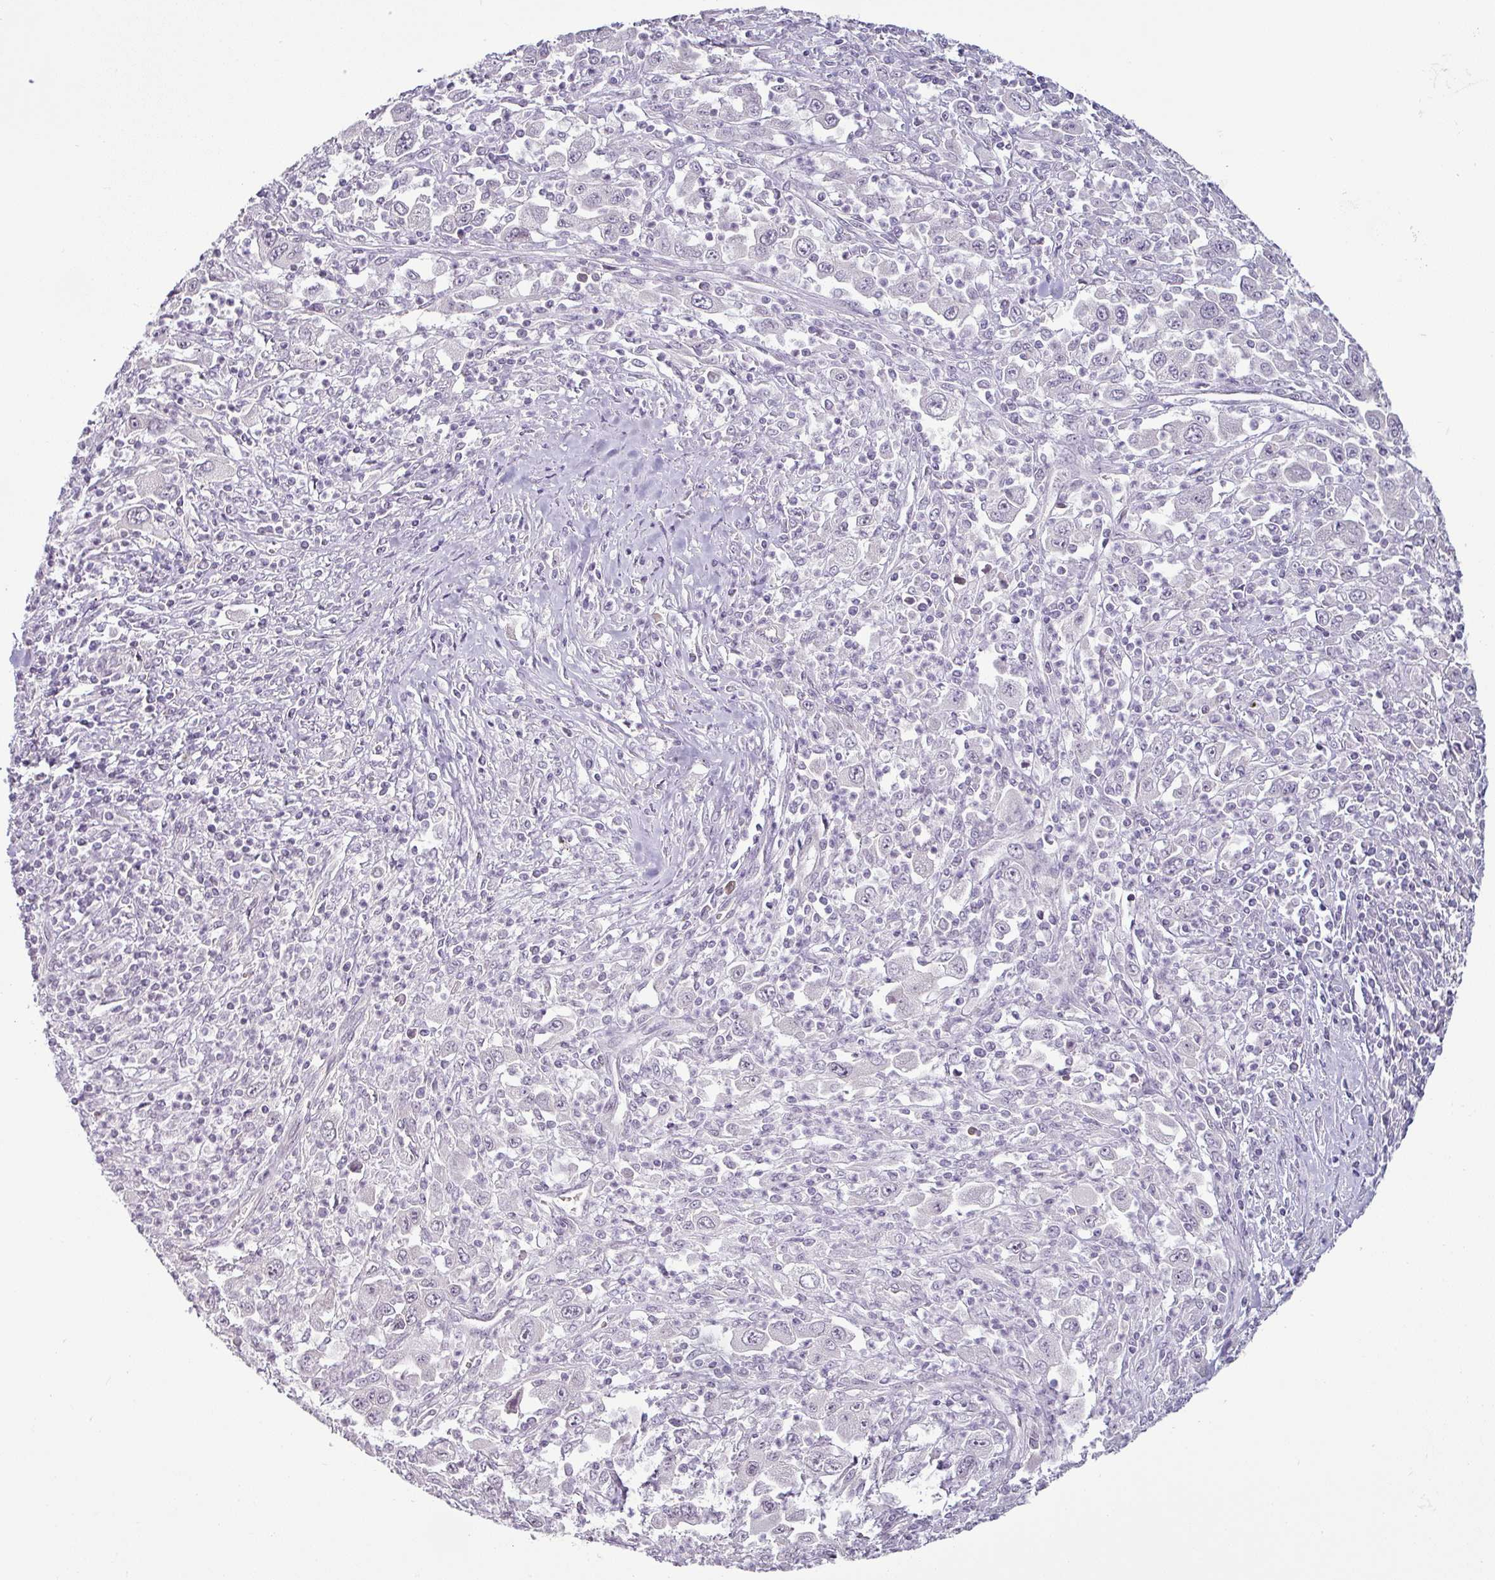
{"staining": {"intensity": "negative", "quantity": "none", "location": "none"}, "tissue": "melanoma", "cell_type": "Tumor cells", "image_type": "cancer", "snomed": [{"axis": "morphology", "description": "Malignant melanoma, Metastatic site"}, {"axis": "topography", "description": "Skin"}], "caption": "The histopathology image demonstrates no significant expression in tumor cells of malignant melanoma (metastatic site). The staining is performed using DAB brown chromogen with nuclei counter-stained in using hematoxylin.", "gene": "OR52D1", "patient": {"sex": "female", "age": 56}}